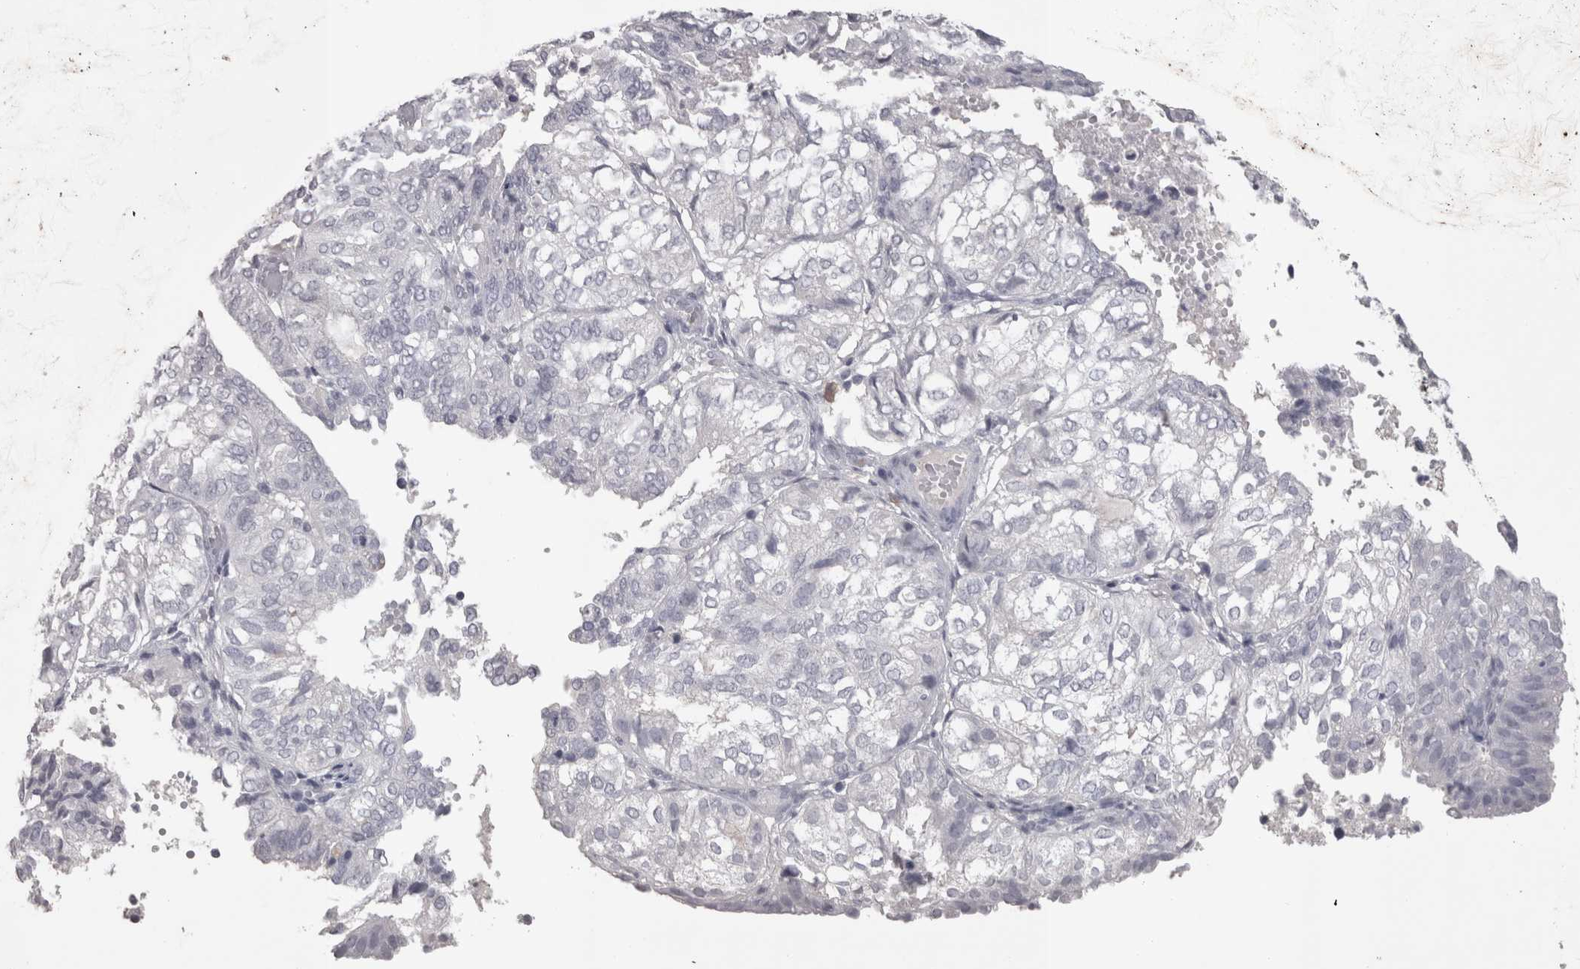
{"staining": {"intensity": "negative", "quantity": "none", "location": "none"}, "tissue": "endometrial cancer", "cell_type": "Tumor cells", "image_type": "cancer", "snomed": [{"axis": "morphology", "description": "Adenocarcinoma, NOS"}, {"axis": "topography", "description": "Uterus"}], "caption": "IHC micrograph of endometrial cancer (adenocarcinoma) stained for a protein (brown), which reveals no positivity in tumor cells.", "gene": "LAX1", "patient": {"sex": "female", "age": 60}}